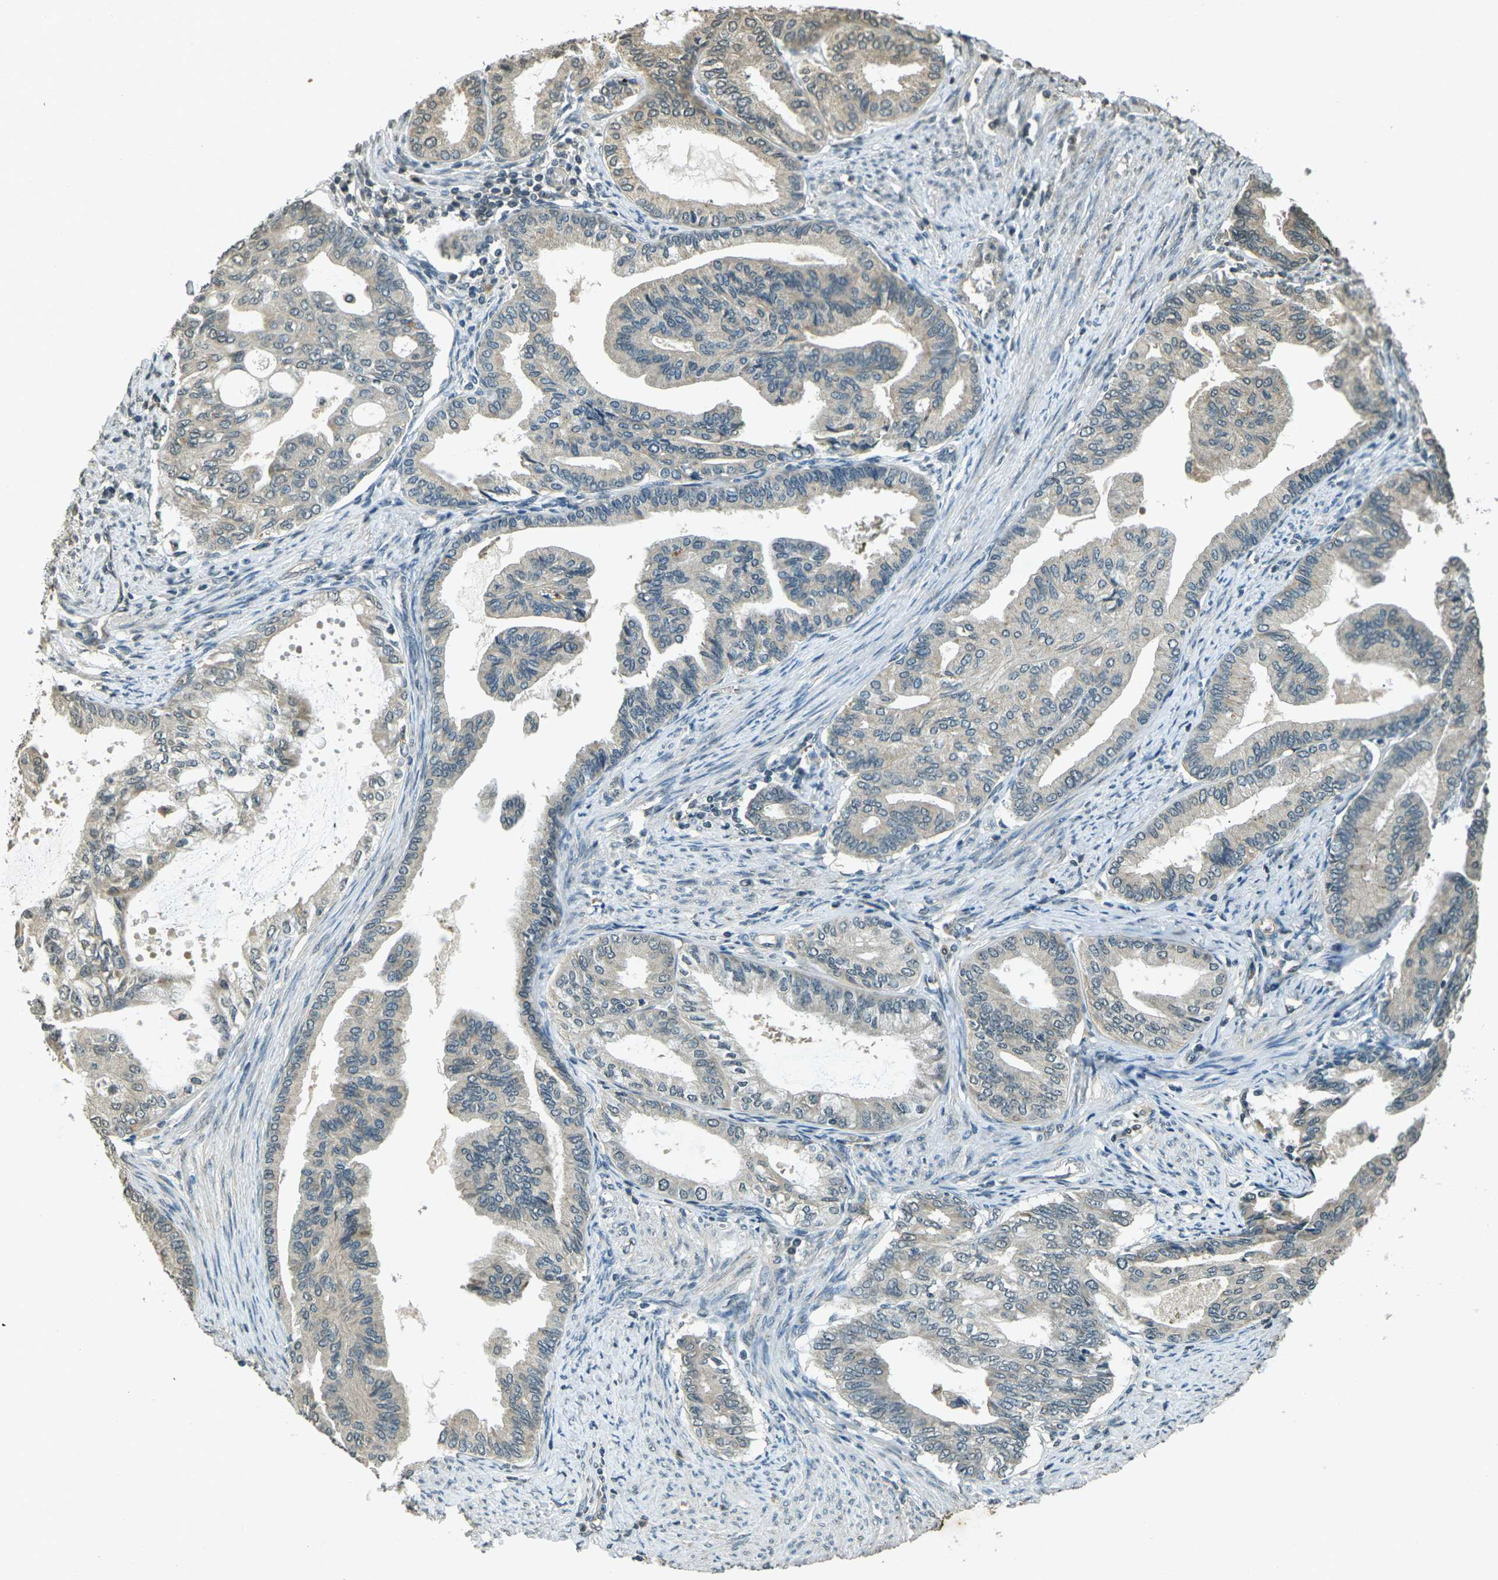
{"staining": {"intensity": "weak", "quantity": "25%-75%", "location": "cytoplasmic/membranous"}, "tissue": "endometrial cancer", "cell_type": "Tumor cells", "image_type": "cancer", "snomed": [{"axis": "morphology", "description": "Adenocarcinoma, NOS"}, {"axis": "topography", "description": "Endometrium"}], "caption": "Endometrial cancer (adenocarcinoma) stained with immunohistochemistry reveals weak cytoplasmic/membranous staining in approximately 25%-75% of tumor cells.", "gene": "PDE2A", "patient": {"sex": "female", "age": 86}}